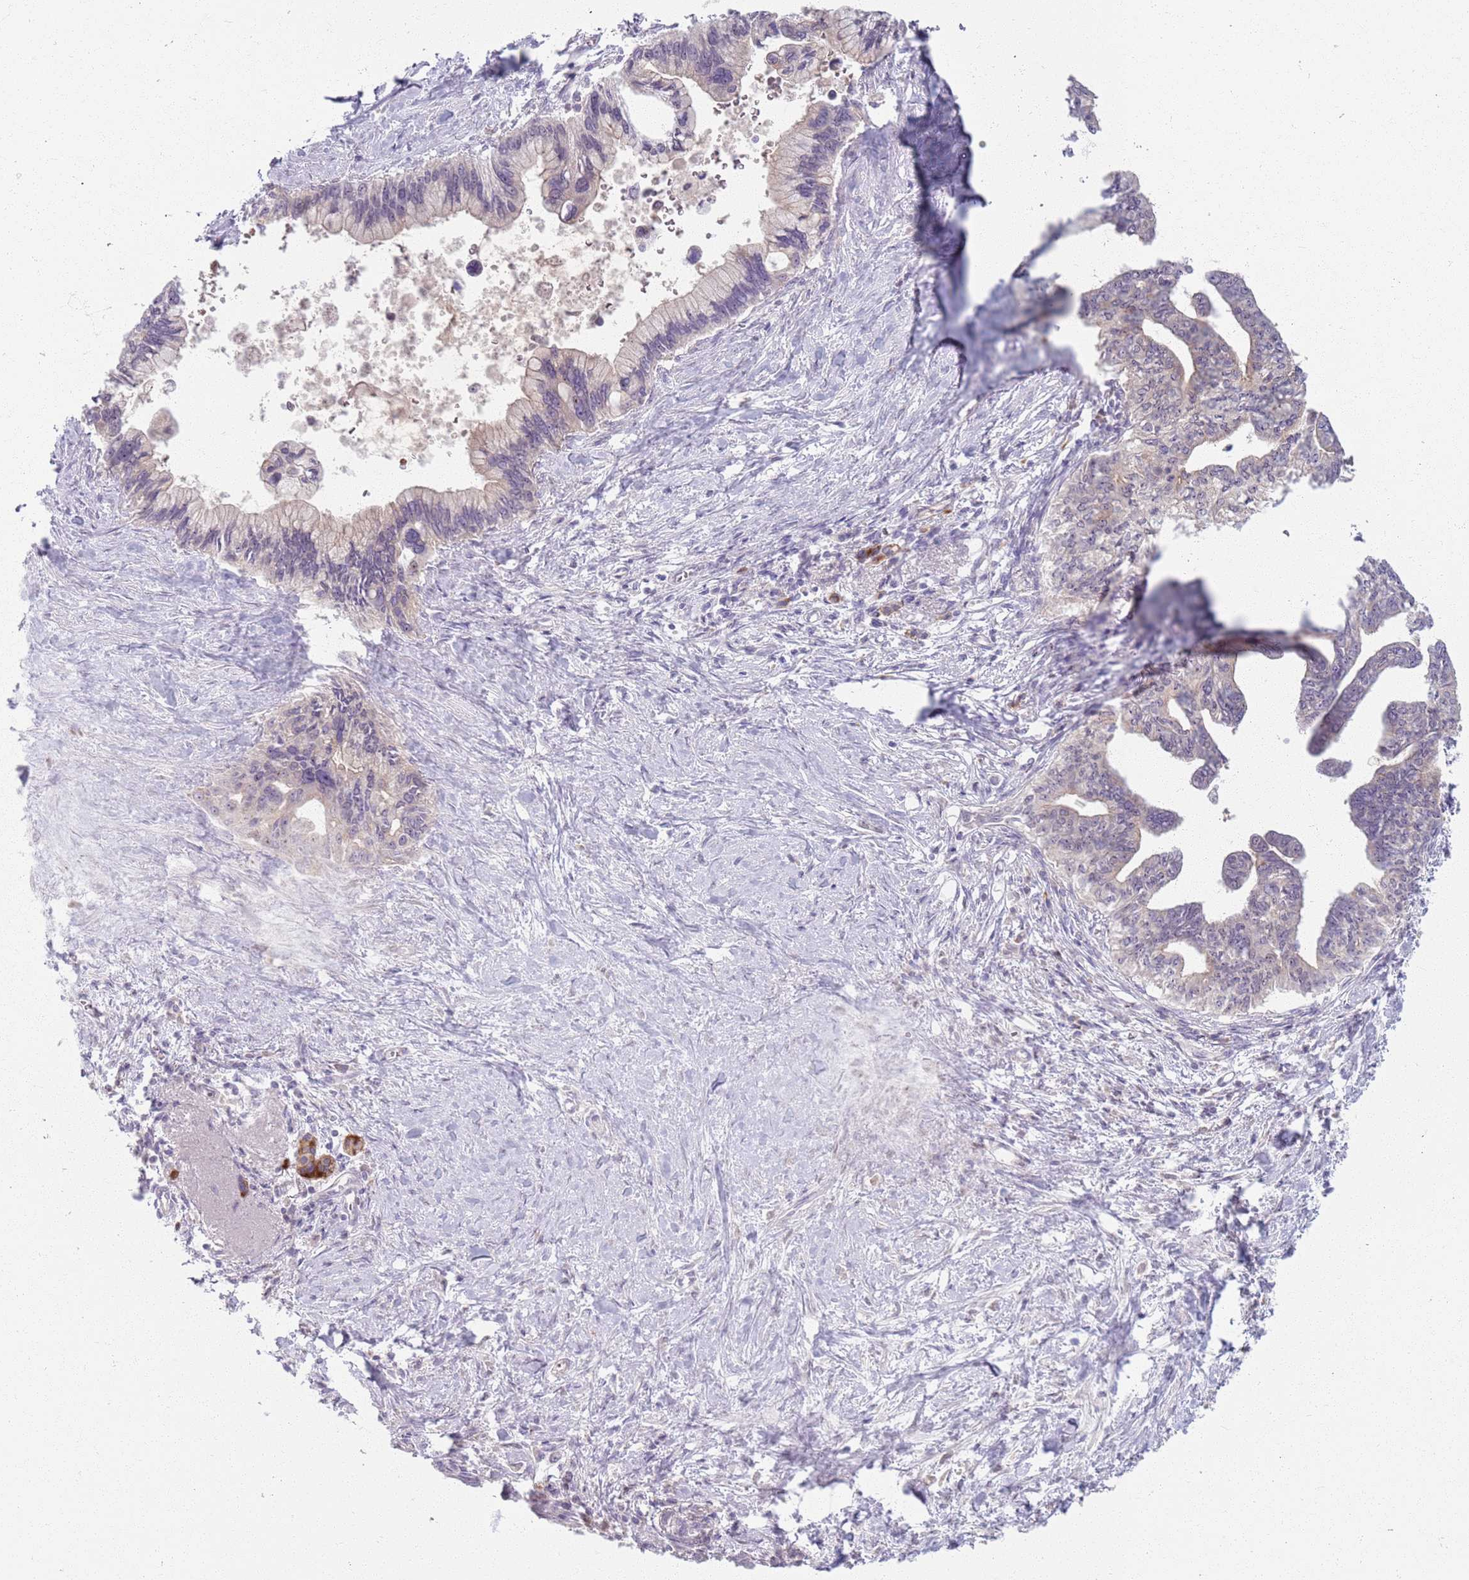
{"staining": {"intensity": "negative", "quantity": "none", "location": "none"}, "tissue": "pancreatic cancer", "cell_type": "Tumor cells", "image_type": "cancer", "snomed": [{"axis": "morphology", "description": "Adenocarcinoma, NOS"}, {"axis": "topography", "description": "Pancreas"}], "caption": "The image shows no significant staining in tumor cells of adenocarcinoma (pancreatic).", "gene": "ZDHHC2", "patient": {"sex": "female", "age": 83}}